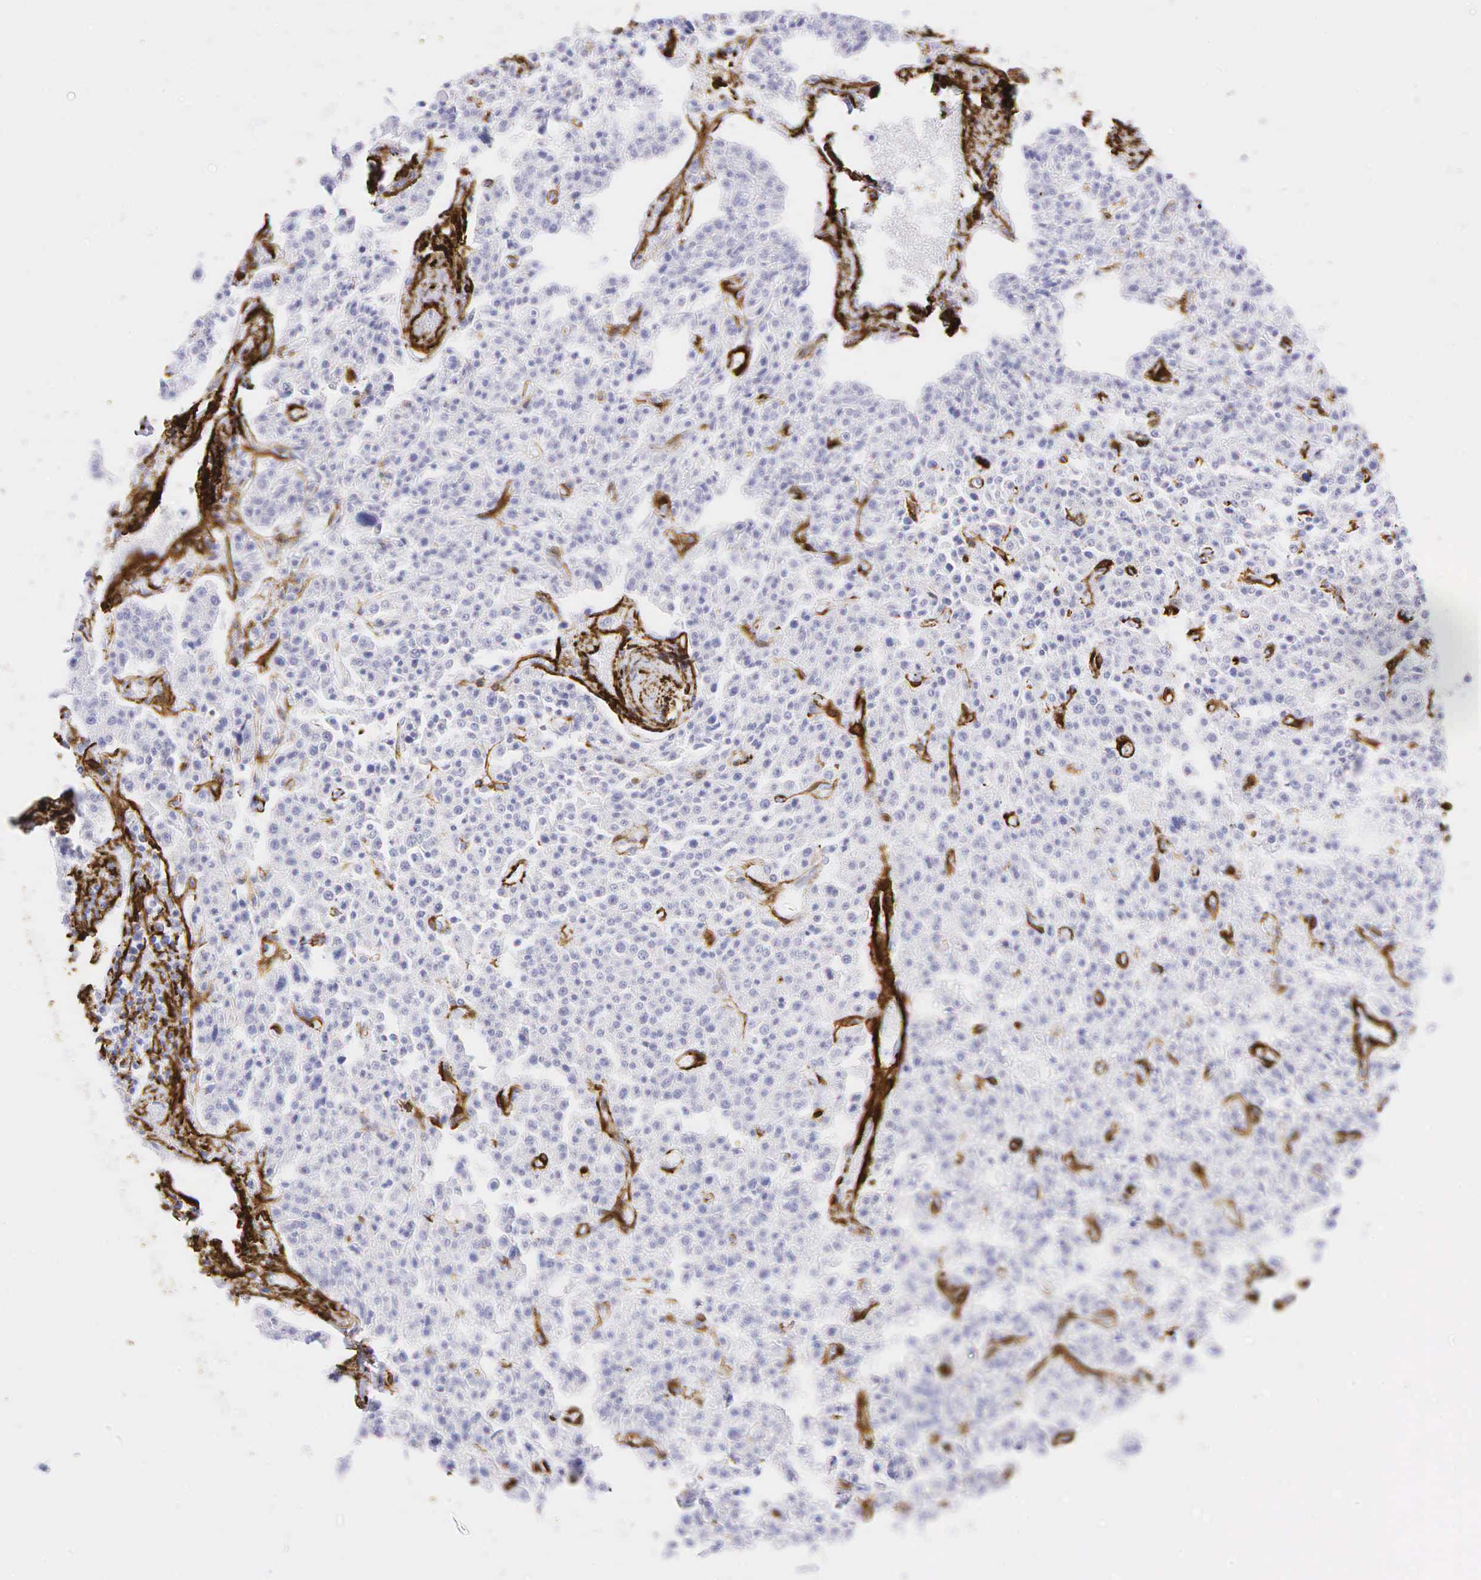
{"staining": {"intensity": "negative", "quantity": "none", "location": "none"}, "tissue": "carcinoid", "cell_type": "Tumor cells", "image_type": "cancer", "snomed": [{"axis": "morphology", "description": "Carcinoid, malignant, NOS"}, {"axis": "topography", "description": "Stomach"}], "caption": "Tumor cells are negative for brown protein staining in carcinoid.", "gene": "ACTA2", "patient": {"sex": "female", "age": 76}}